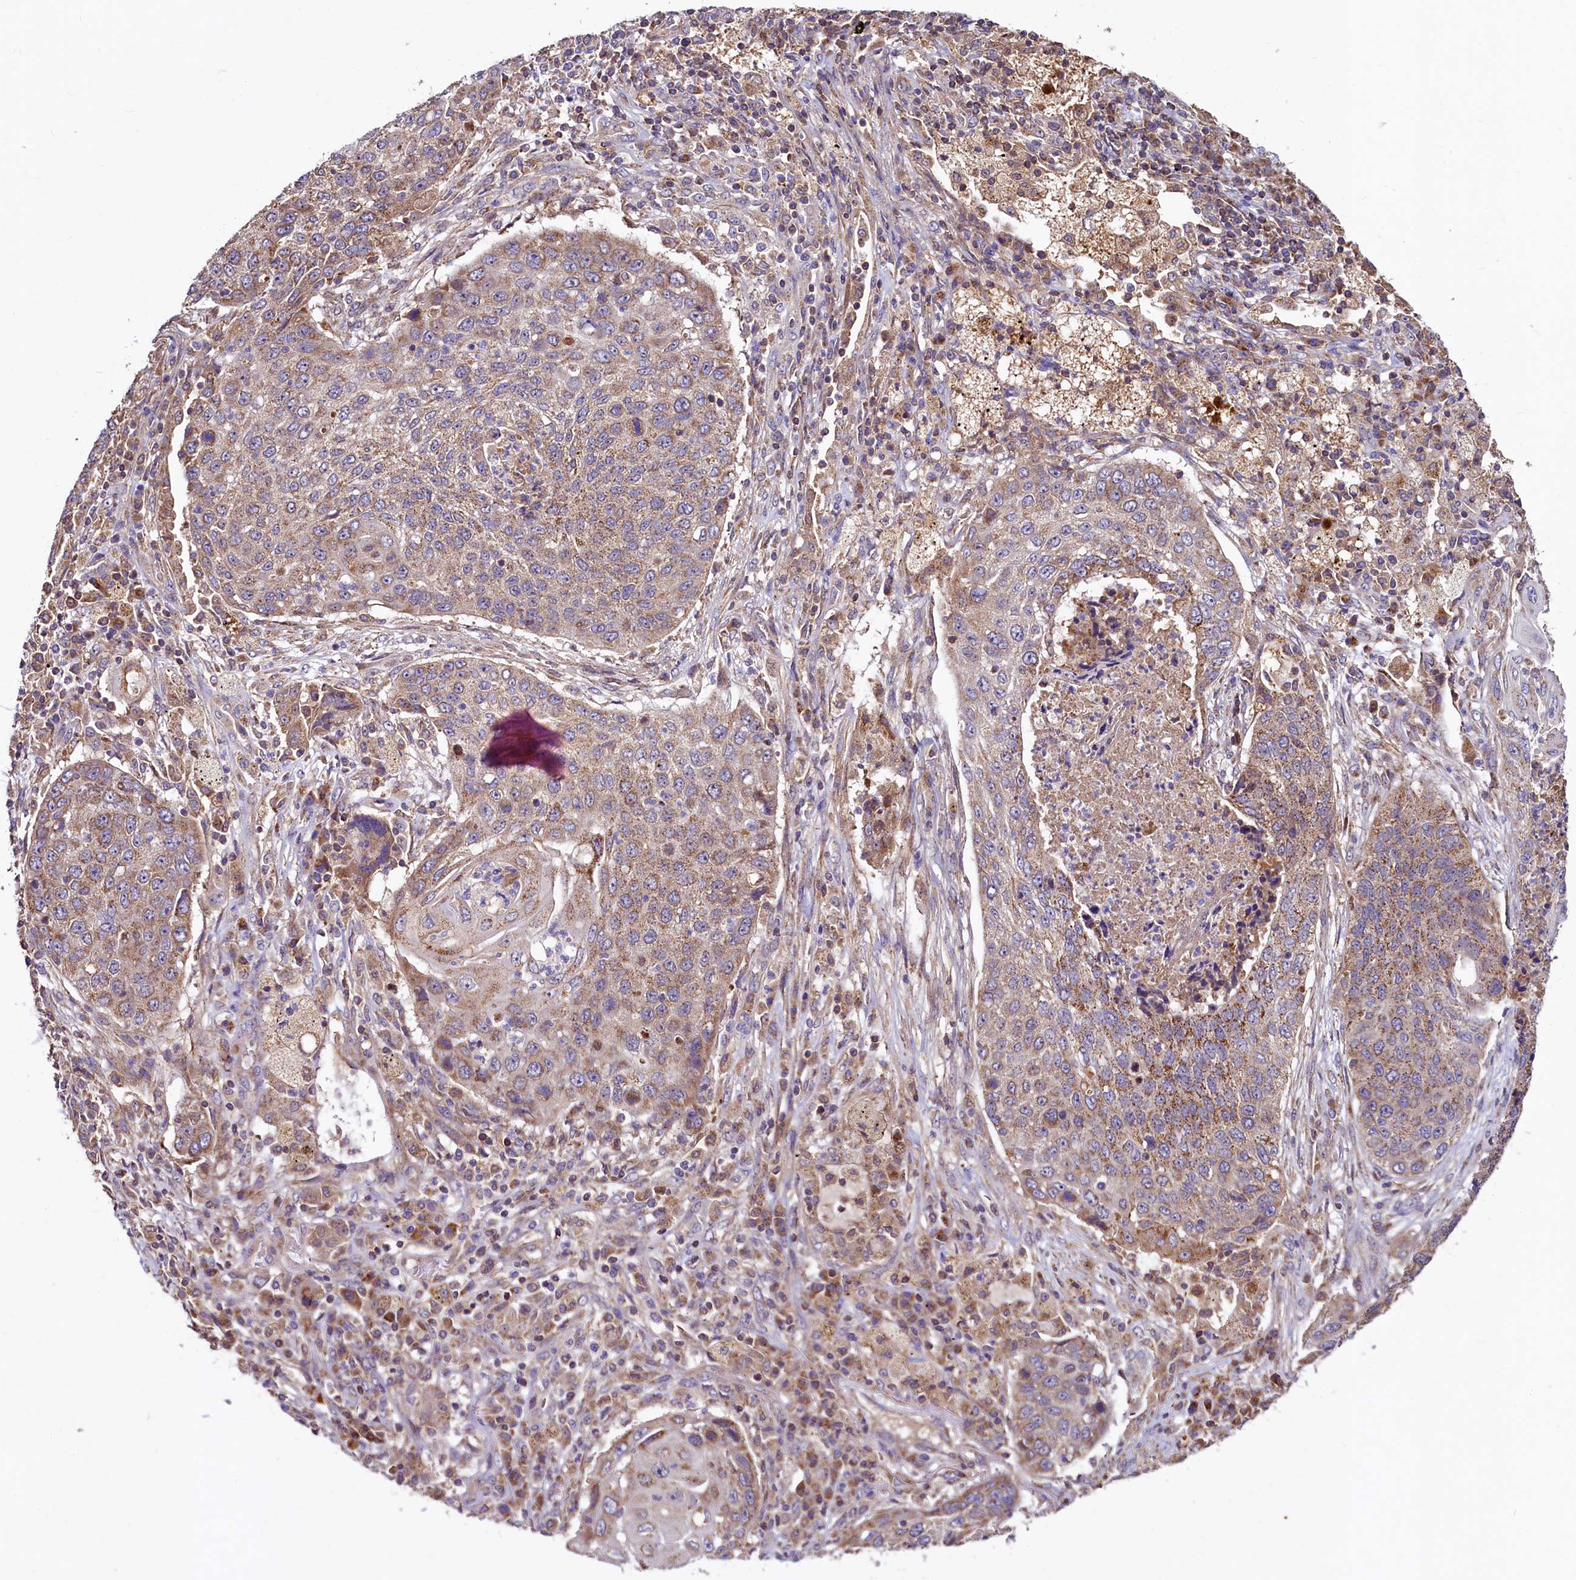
{"staining": {"intensity": "moderate", "quantity": "25%-75%", "location": "cytoplasmic/membranous"}, "tissue": "lung cancer", "cell_type": "Tumor cells", "image_type": "cancer", "snomed": [{"axis": "morphology", "description": "Squamous cell carcinoma, NOS"}, {"axis": "topography", "description": "Lung"}], "caption": "A medium amount of moderate cytoplasmic/membranous staining is present in approximately 25%-75% of tumor cells in squamous cell carcinoma (lung) tissue. The protein is shown in brown color, while the nuclei are stained blue.", "gene": "CIAO3", "patient": {"sex": "female", "age": 63}}